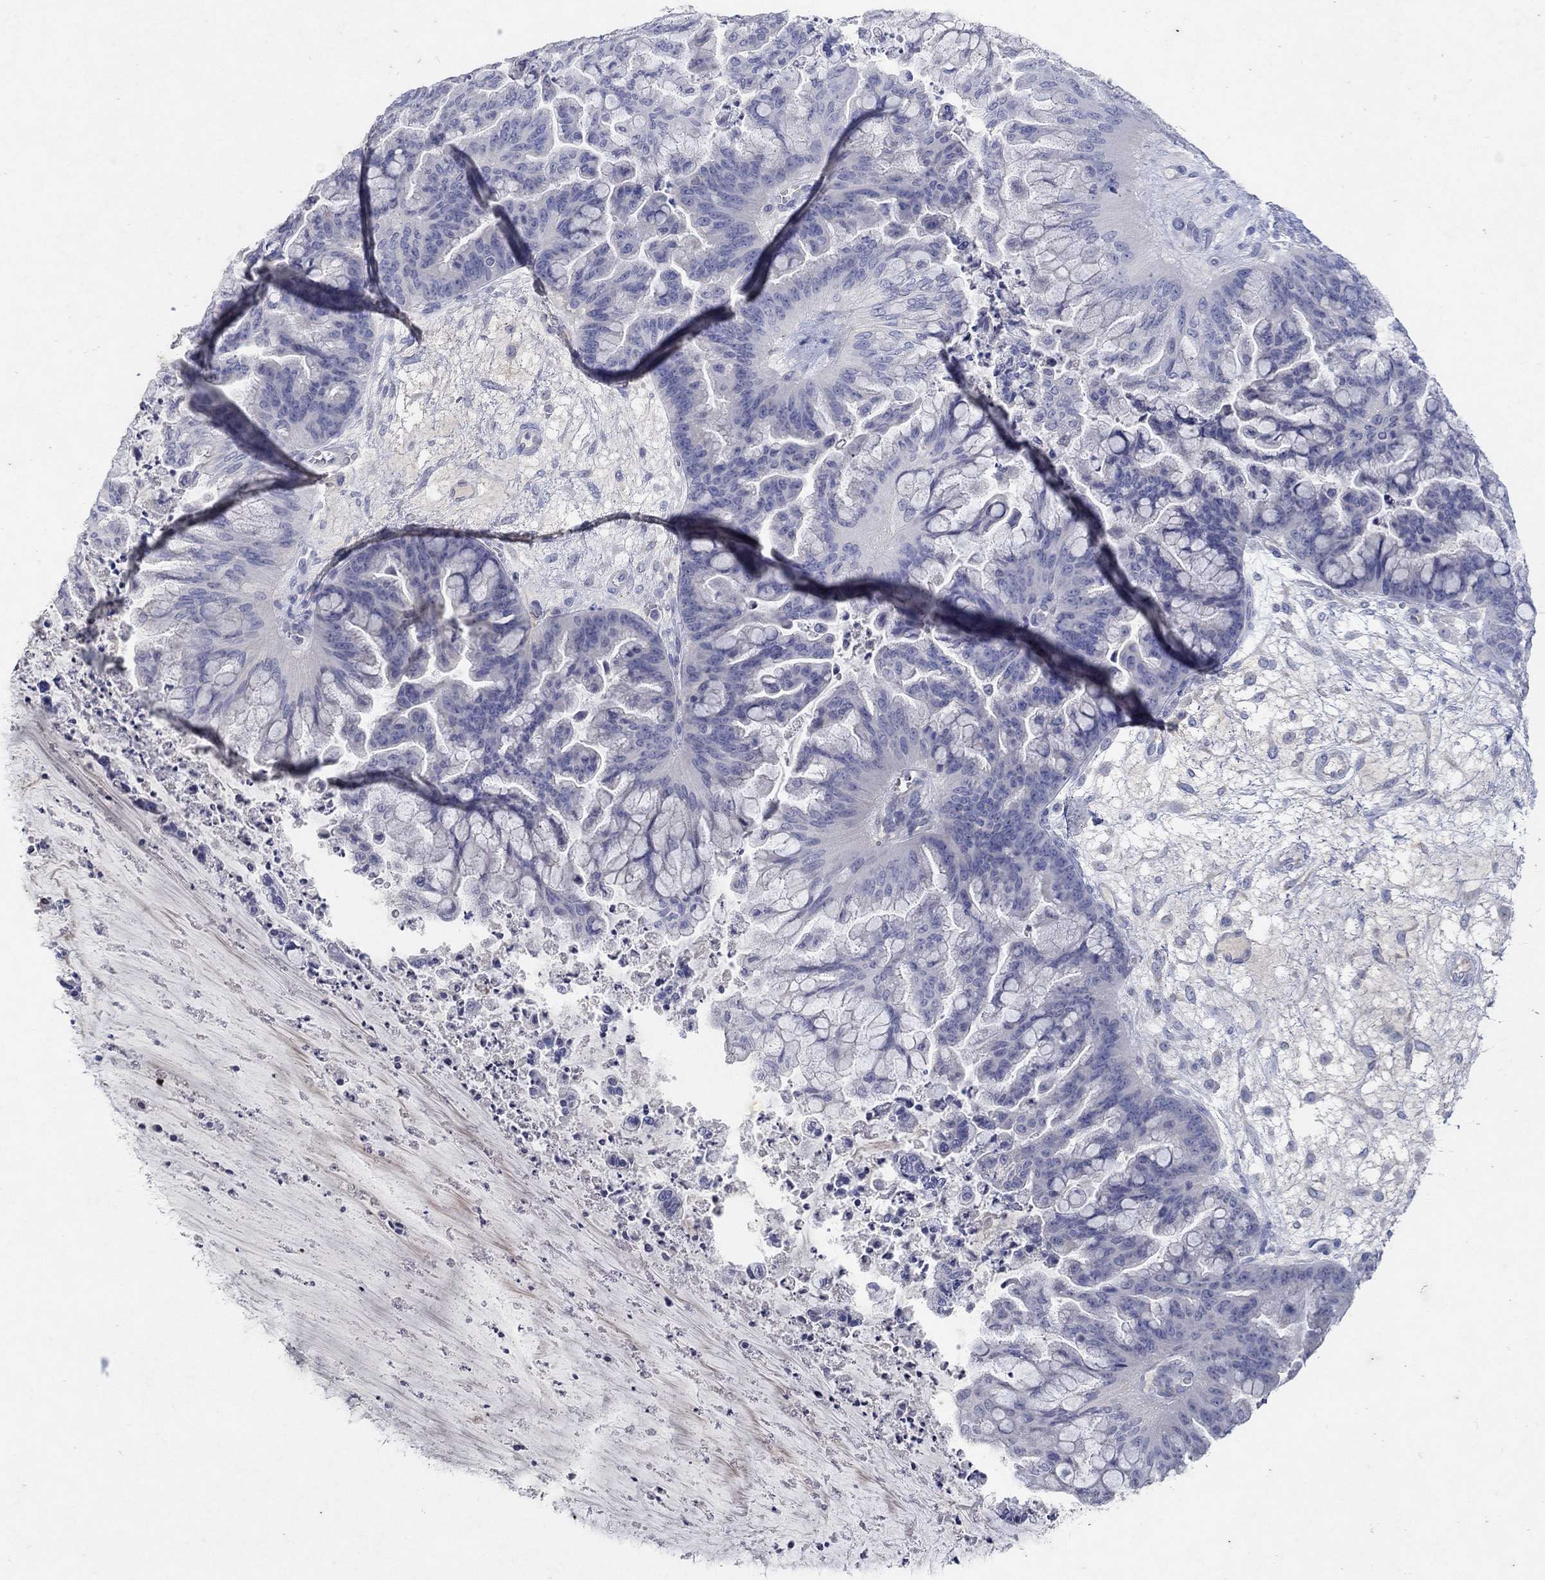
{"staining": {"intensity": "negative", "quantity": "none", "location": "none"}, "tissue": "ovarian cancer", "cell_type": "Tumor cells", "image_type": "cancer", "snomed": [{"axis": "morphology", "description": "Cystadenocarcinoma, mucinous, NOS"}, {"axis": "topography", "description": "Ovary"}], "caption": "Immunohistochemistry image of neoplastic tissue: human ovarian mucinous cystadenocarcinoma stained with DAB shows no significant protein expression in tumor cells.", "gene": "KRT40", "patient": {"sex": "female", "age": 67}}